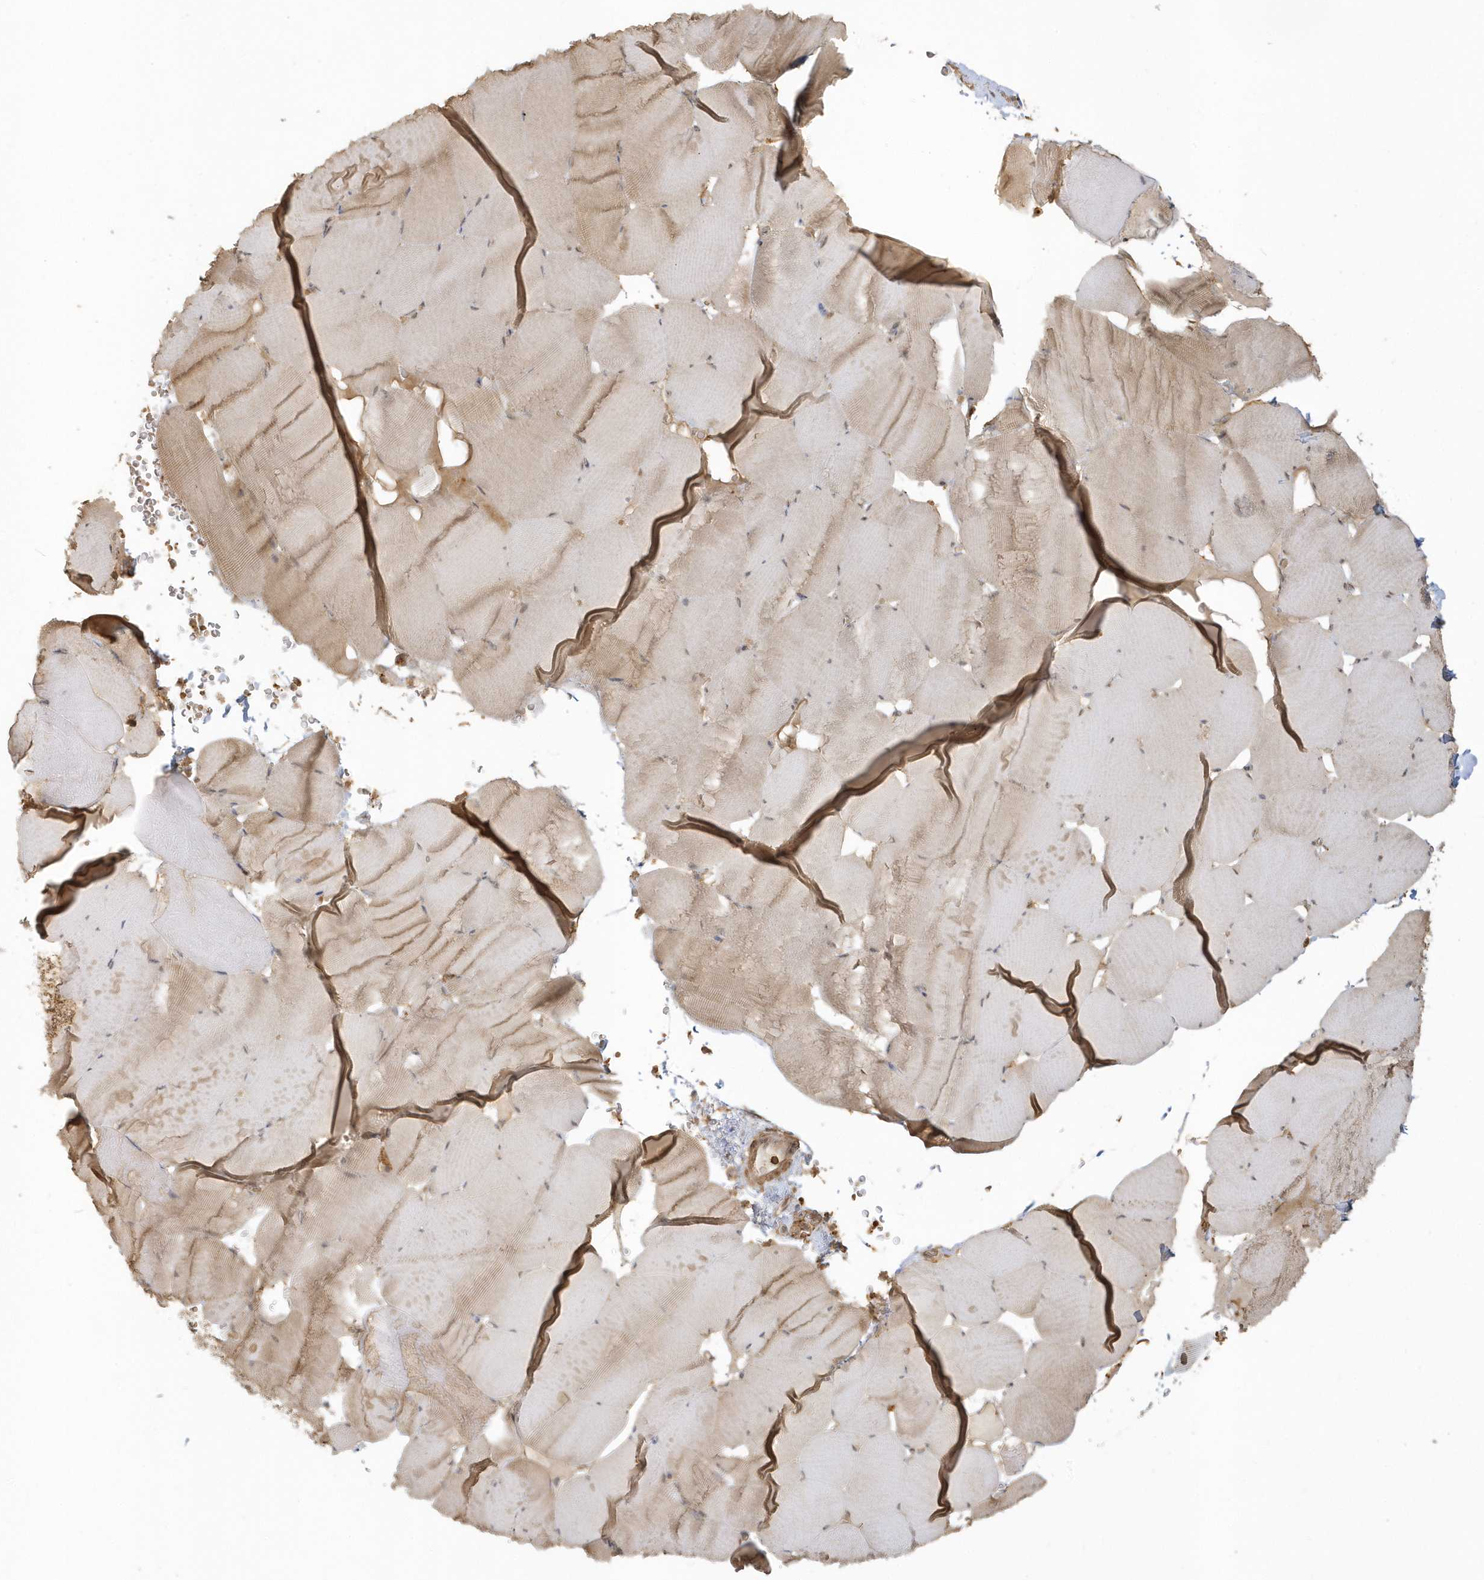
{"staining": {"intensity": "weak", "quantity": ">75%", "location": "cytoplasmic/membranous"}, "tissue": "skeletal muscle", "cell_type": "Myocytes", "image_type": "normal", "snomed": [{"axis": "morphology", "description": "Normal tissue, NOS"}, {"axis": "topography", "description": "Skeletal muscle"}], "caption": "Protein analysis of benign skeletal muscle shows weak cytoplasmic/membranous expression in about >75% of myocytes. (DAB (3,3'-diaminobenzidine) = brown stain, brightfield microscopy at high magnification).", "gene": "ZBTB8A", "patient": {"sex": "male", "age": 62}}